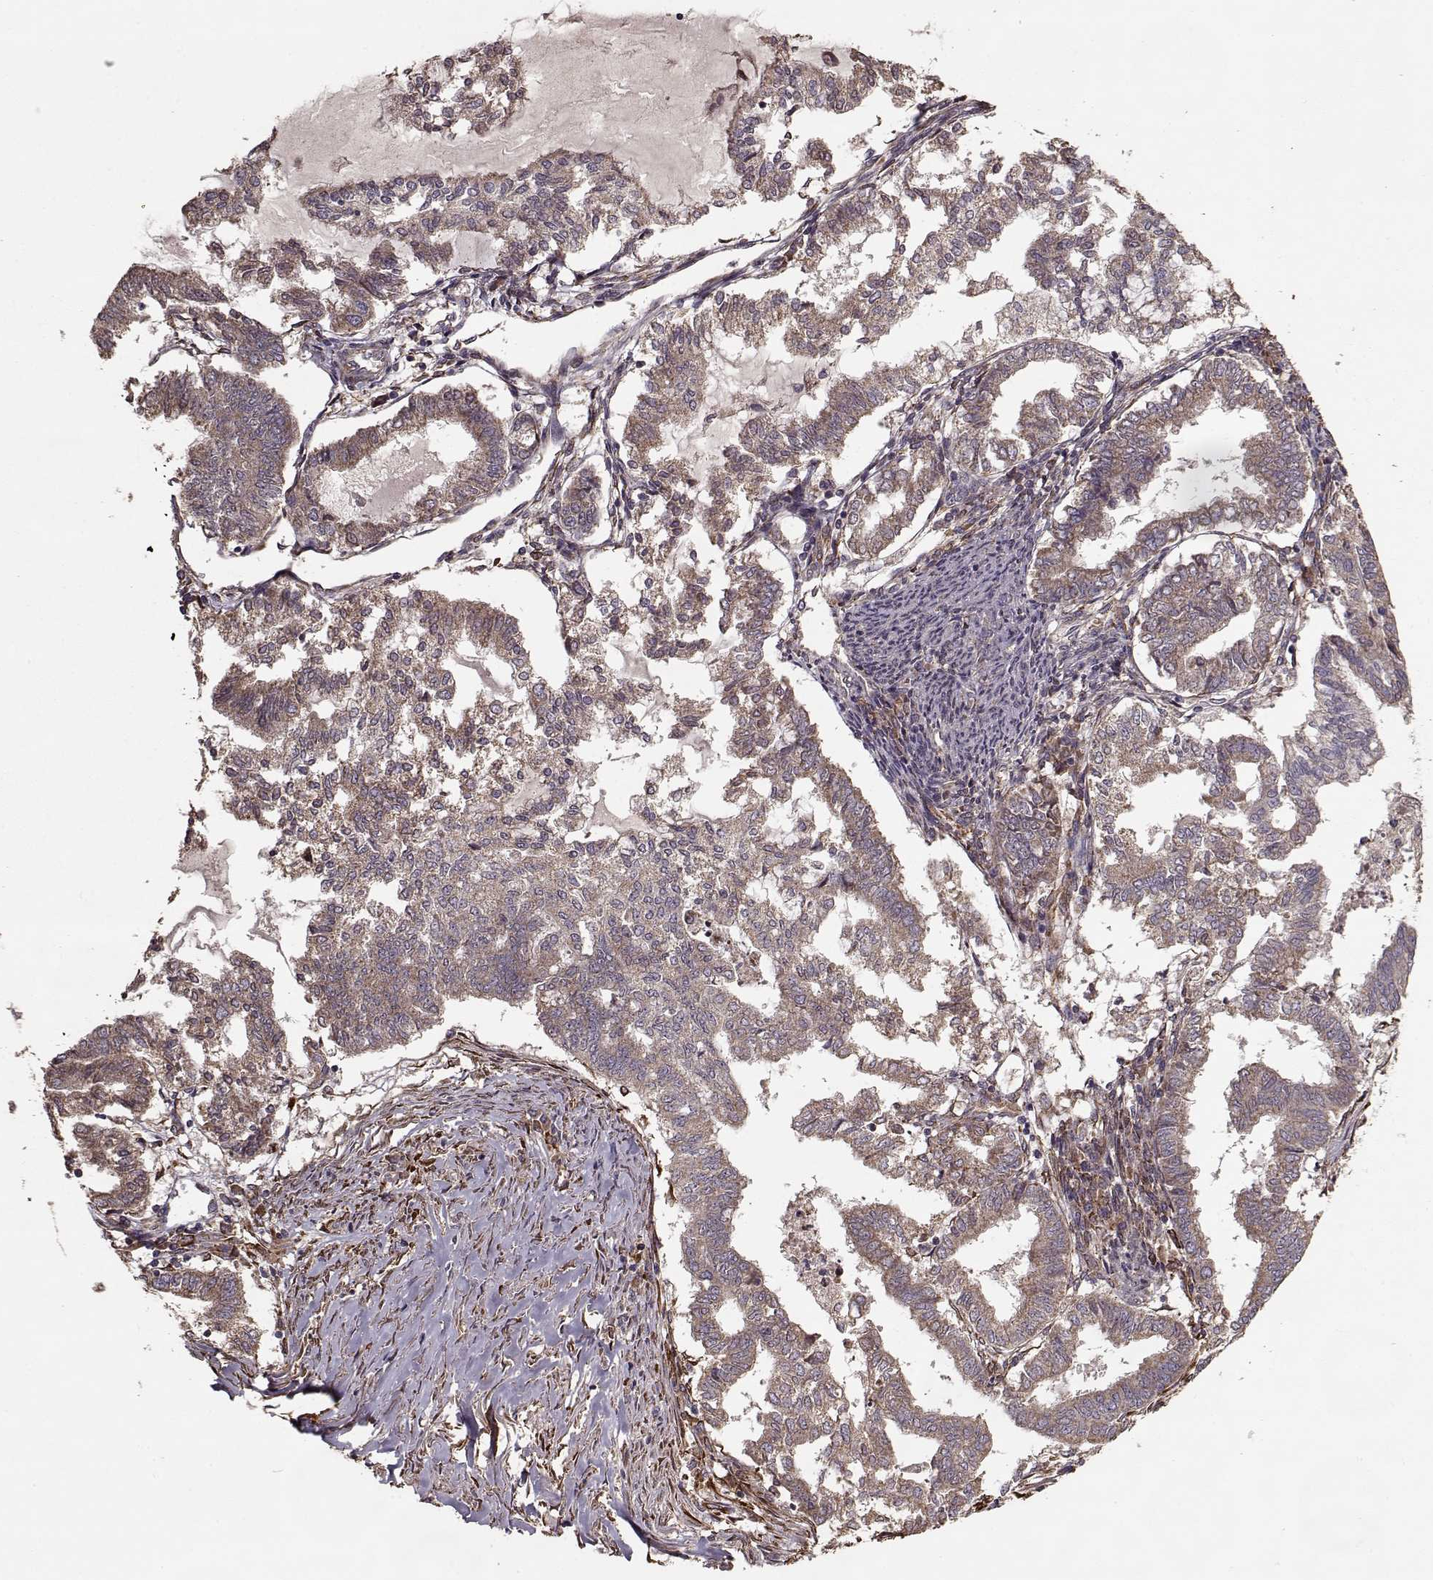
{"staining": {"intensity": "weak", "quantity": ">75%", "location": "cytoplasmic/membranous"}, "tissue": "endometrial cancer", "cell_type": "Tumor cells", "image_type": "cancer", "snomed": [{"axis": "morphology", "description": "Adenocarcinoma, NOS"}, {"axis": "topography", "description": "Endometrium"}], "caption": "Human adenocarcinoma (endometrial) stained with a brown dye reveals weak cytoplasmic/membranous positive expression in about >75% of tumor cells.", "gene": "IMMP1L", "patient": {"sex": "female", "age": 79}}